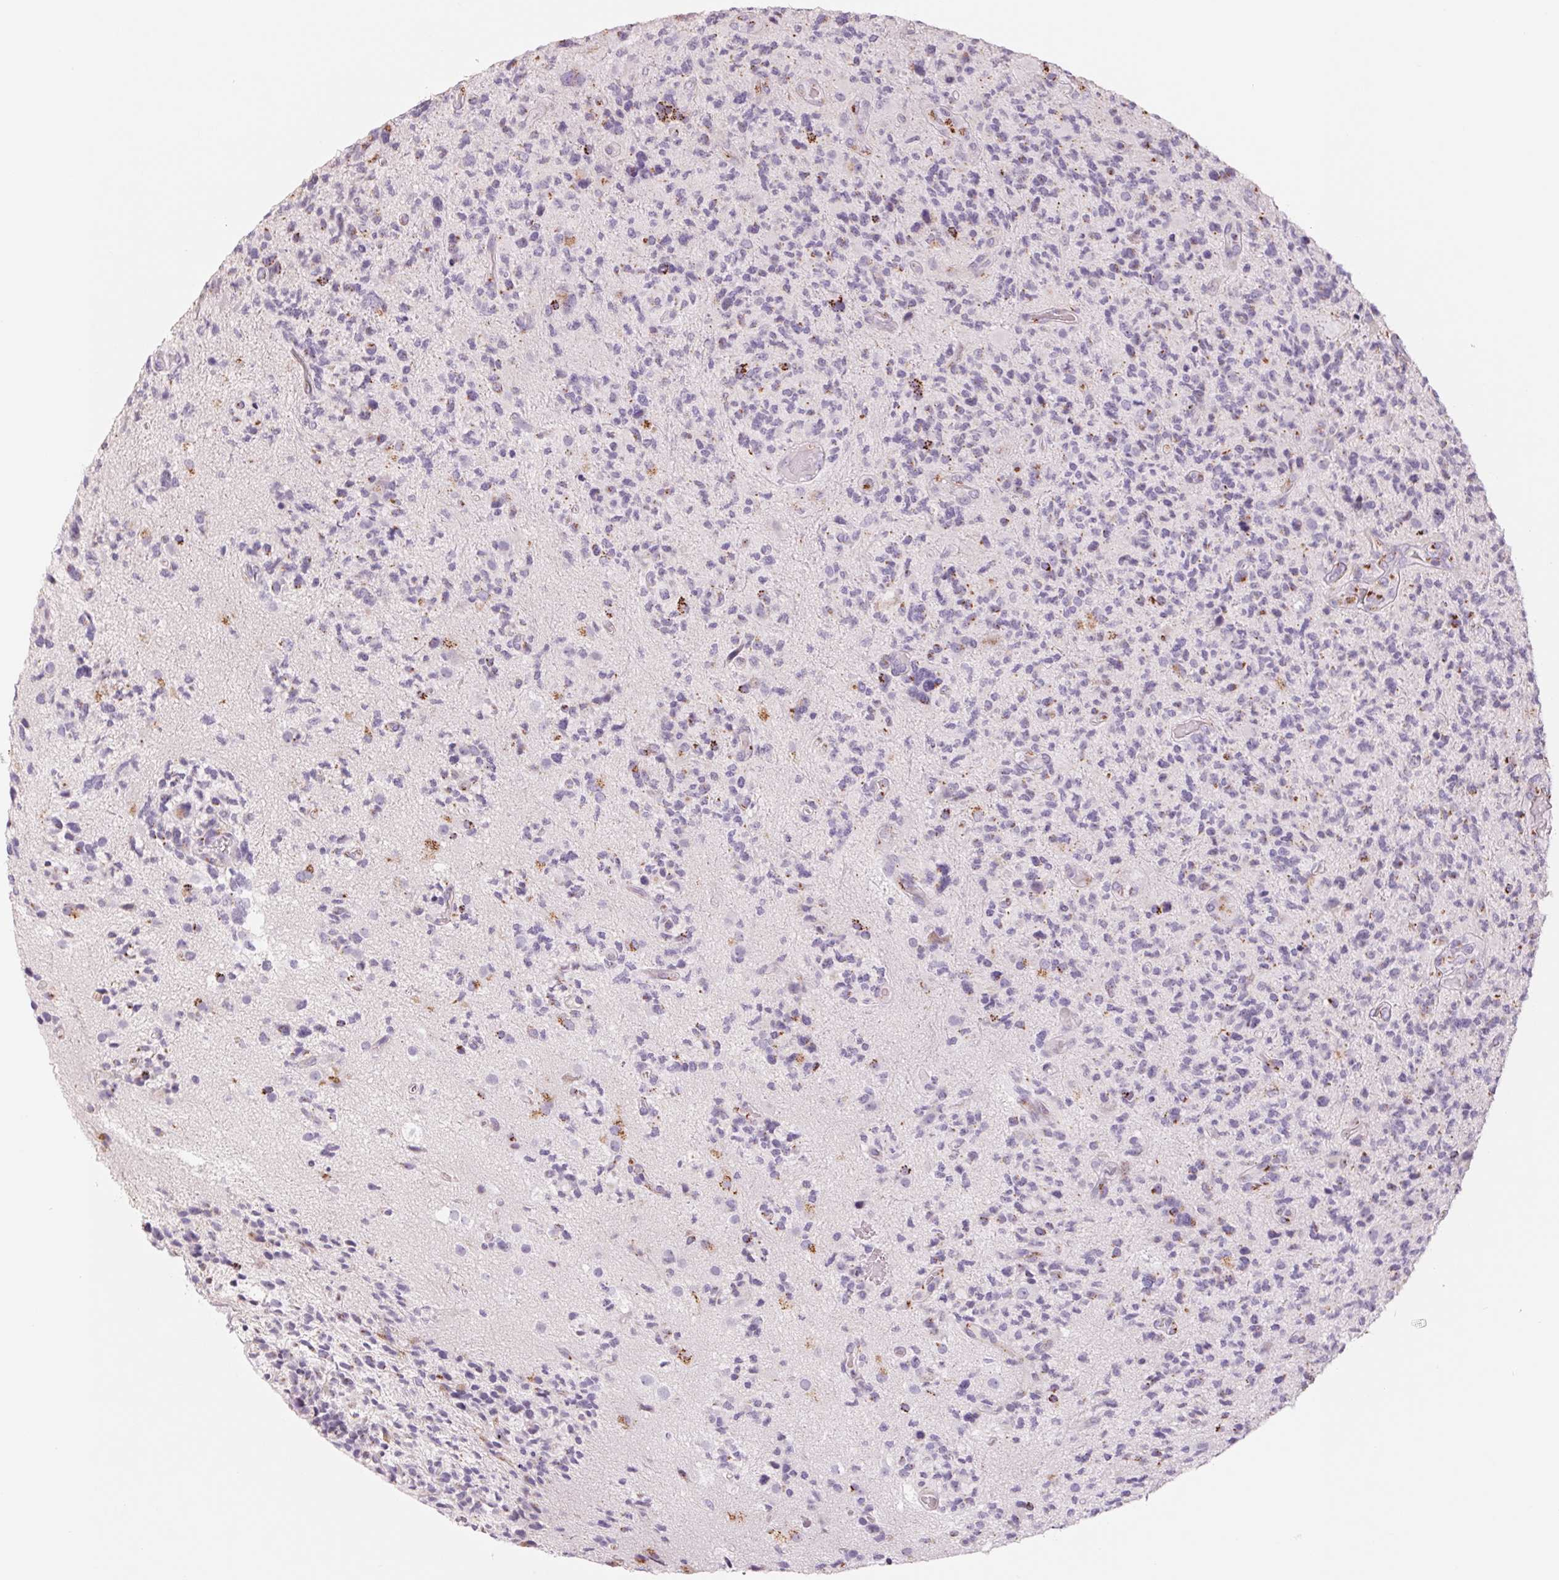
{"staining": {"intensity": "moderate", "quantity": "<25%", "location": "cytoplasmic/membranous"}, "tissue": "glioma", "cell_type": "Tumor cells", "image_type": "cancer", "snomed": [{"axis": "morphology", "description": "Glioma, malignant, High grade"}, {"axis": "topography", "description": "Brain"}], "caption": "DAB immunohistochemical staining of human high-grade glioma (malignant) displays moderate cytoplasmic/membranous protein expression in approximately <25% of tumor cells. The staining was performed using DAB to visualize the protein expression in brown, while the nuclei were stained in blue with hematoxylin (Magnification: 20x).", "gene": "GALNT7", "patient": {"sex": "female", "age": 71}}